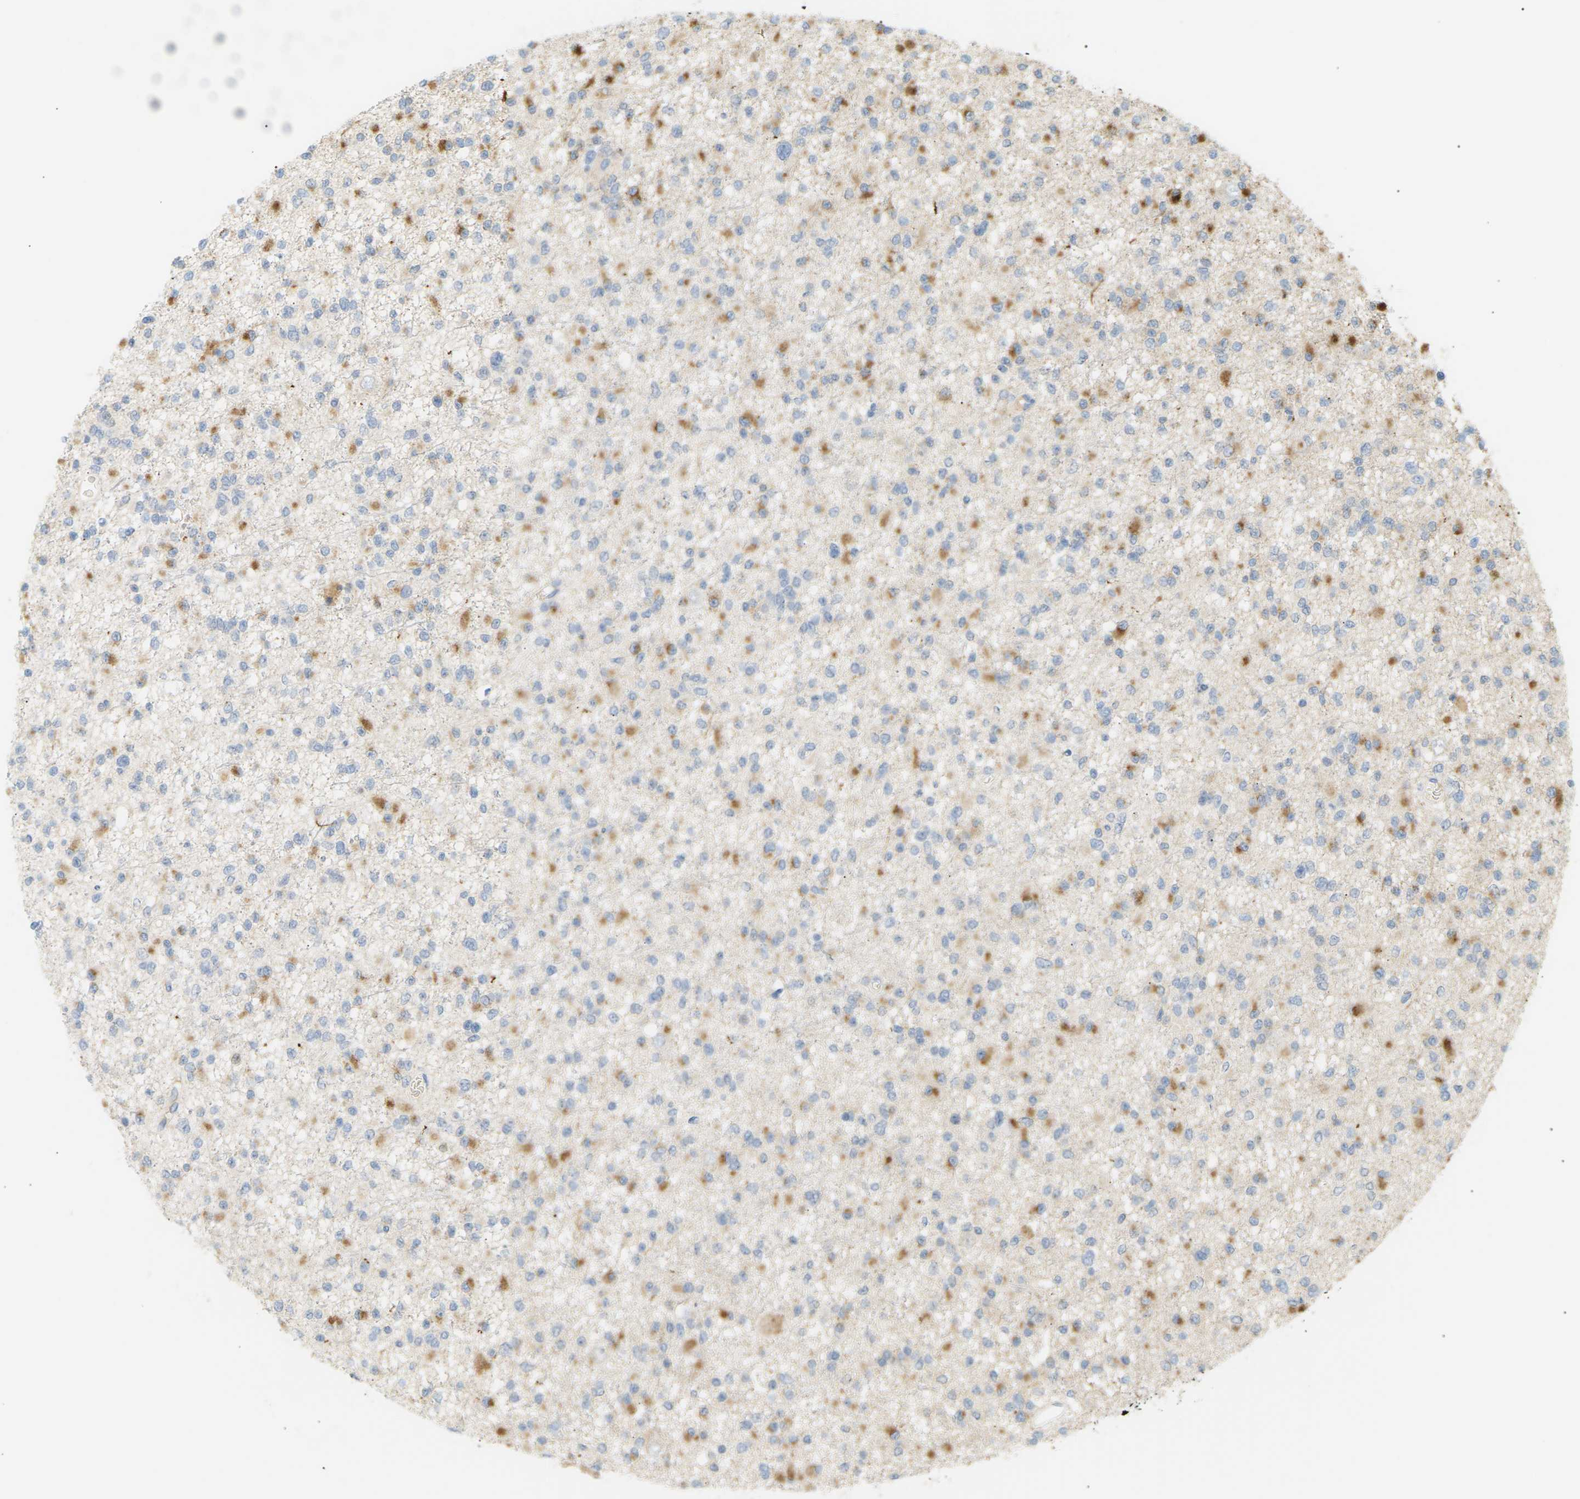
{"staining": {"intensity": "negative", "quantity": "none", "location": "none"}, "tissue": "glioma", "cell_type": "Tumor cells", "image_type": "cancer", "snomed": [{"axis": "morphology", "description": "Glioma, malignant, Low grade"}, {"axis": "topography", "description": "Brain"}], "caption": "This is an IHC photomicrograph of glioma. There is no expression in tumor cells.", "gene": "CLU", "patient": {"sex": "female", "age": 22}}